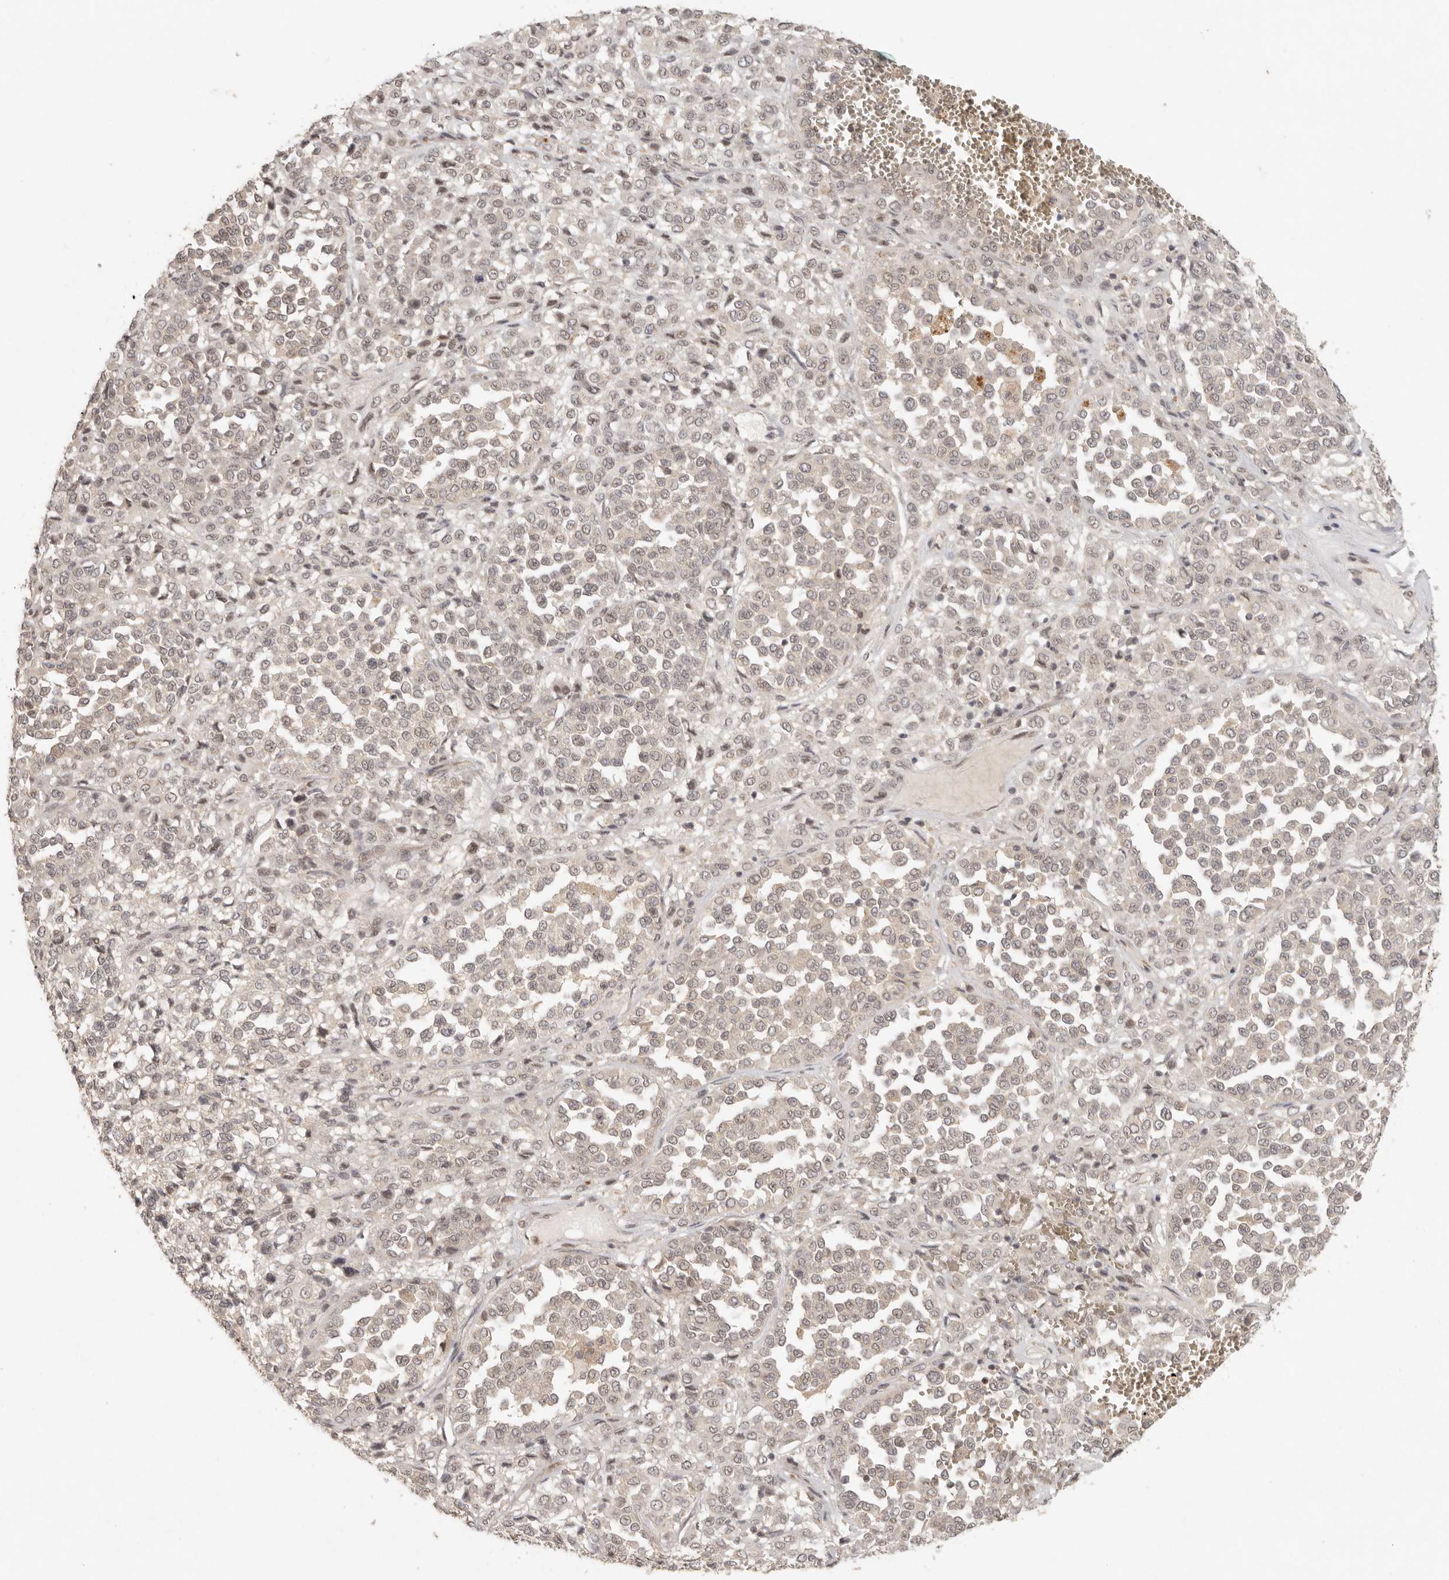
{"staining": {"intensity": "negative", "quantity": "none", "location": "none"}, "tissue": "melanoma", "cell_type": "Tumor cells", "image_type": "cancer", "snomed": [{"axis": "morphology", "description": "Malignant melanoma, Metastatic site"}, {"axis": "topography", "description": "Pancreas"}], "caption": "Tumor cells show no significant staining in malignant melanoma (metastatic site). Brightfield microscopy of immunohistochemistry stained with DAB (3,3'-diaminobenzidine) (brown) and hematoxylin (blue), captured at high magnification.", "gene": "LRRC75A", "patient": {"sex": "female", "age": 30}}